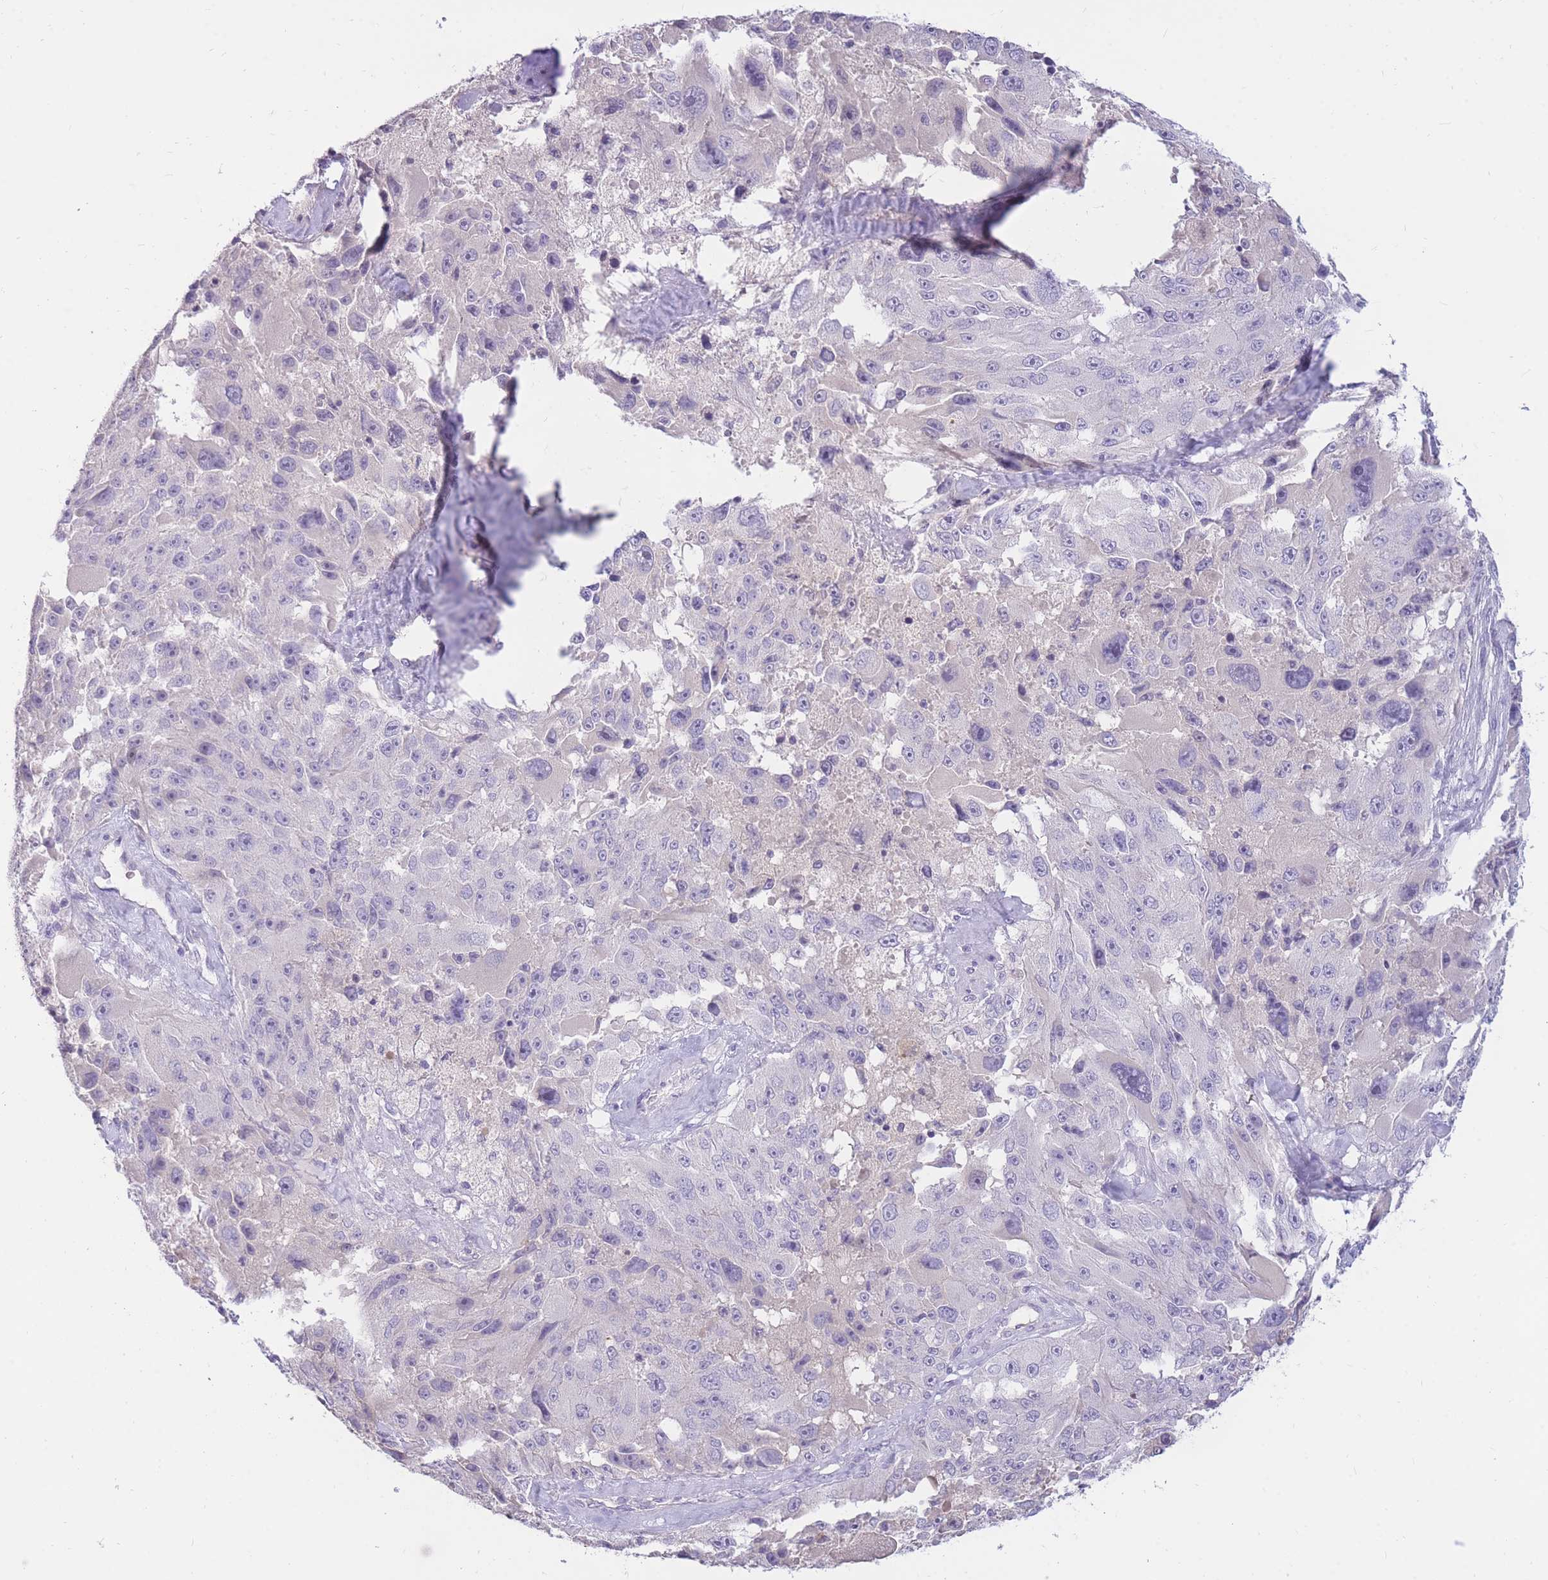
{"staining": {"intensity": "negative", "quantity": "none", "location": "none"}, "tissue": "melanoma", "cell_type": "Tumor cells", "image_type": "cancer", "snomed": [{"axis": "morphology", "description": "Malignant melanoma, Metastatic site"}, {"axis": "topography", "description": "Lymph node"}], "caption": "The immunohistochemistry (IHC) image has no significant staining in tumor cells of malignant melanoma (metastatic site) tissue.", "gene": "TPSD1", "patient": {"sex": "male", "age": 62}}